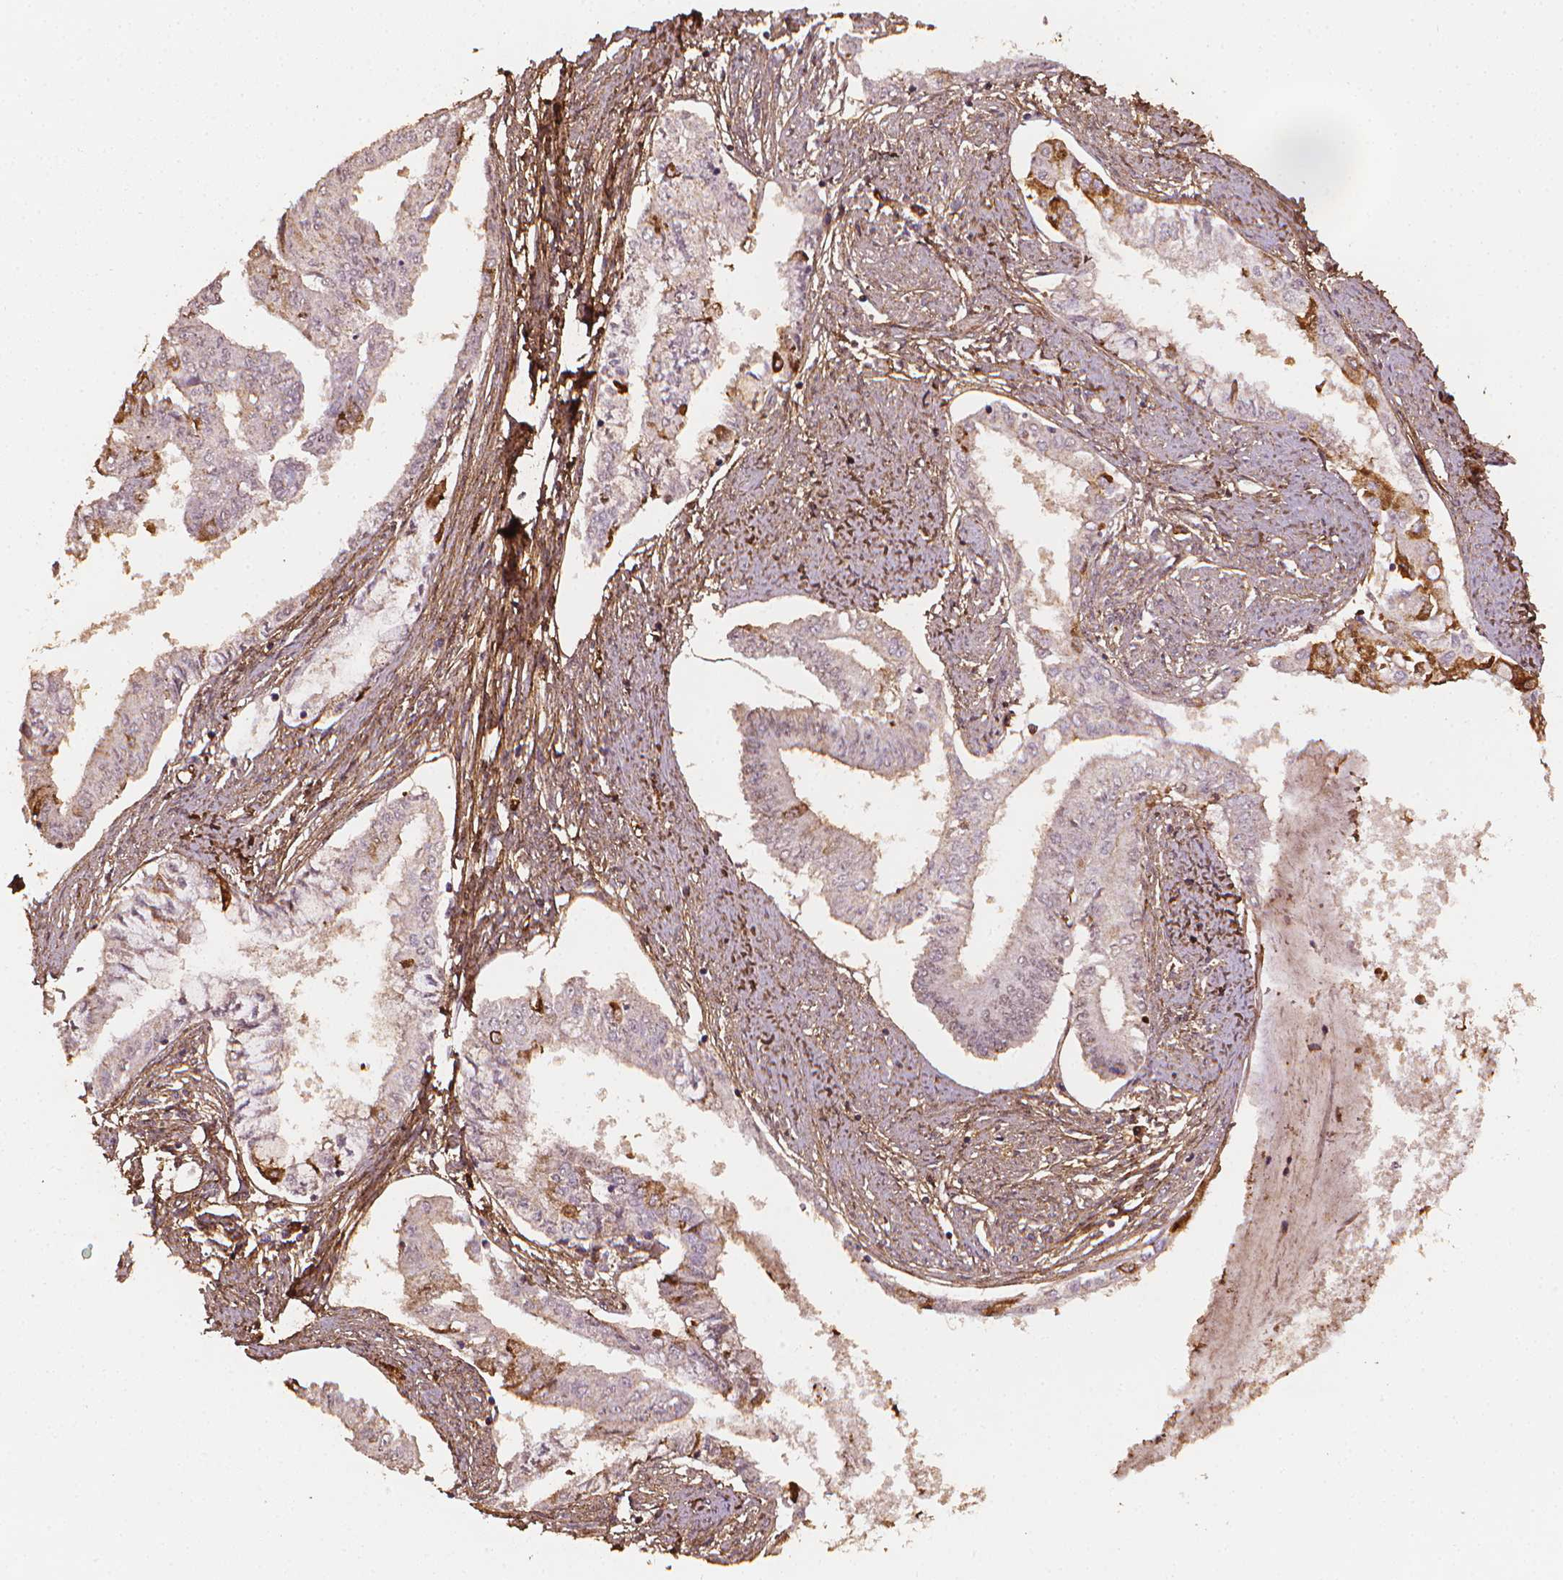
{"staining": {"intensity": "moderate", "quantity": "<25%", "location": "cytoplasmic/membranous"}, "tissue": "endometrial cancer", "cell_type": "Tumor cells", "image_type": "cancer", "snomed": [{"axis": "morphology", "description": "Adenocarcinoma, NOS"}, {"axis": "topography", "description": "Endometrium"}], "caption": "Protein staining shows moderate cytoplasmic/membranous expression in about <25% of tumor cells in adenocarcinoma (endometrial). (IHC, brightfield microscopy, high magnification).", "gene": "DCN", "patient": {"sex": "female", "age": 76}}